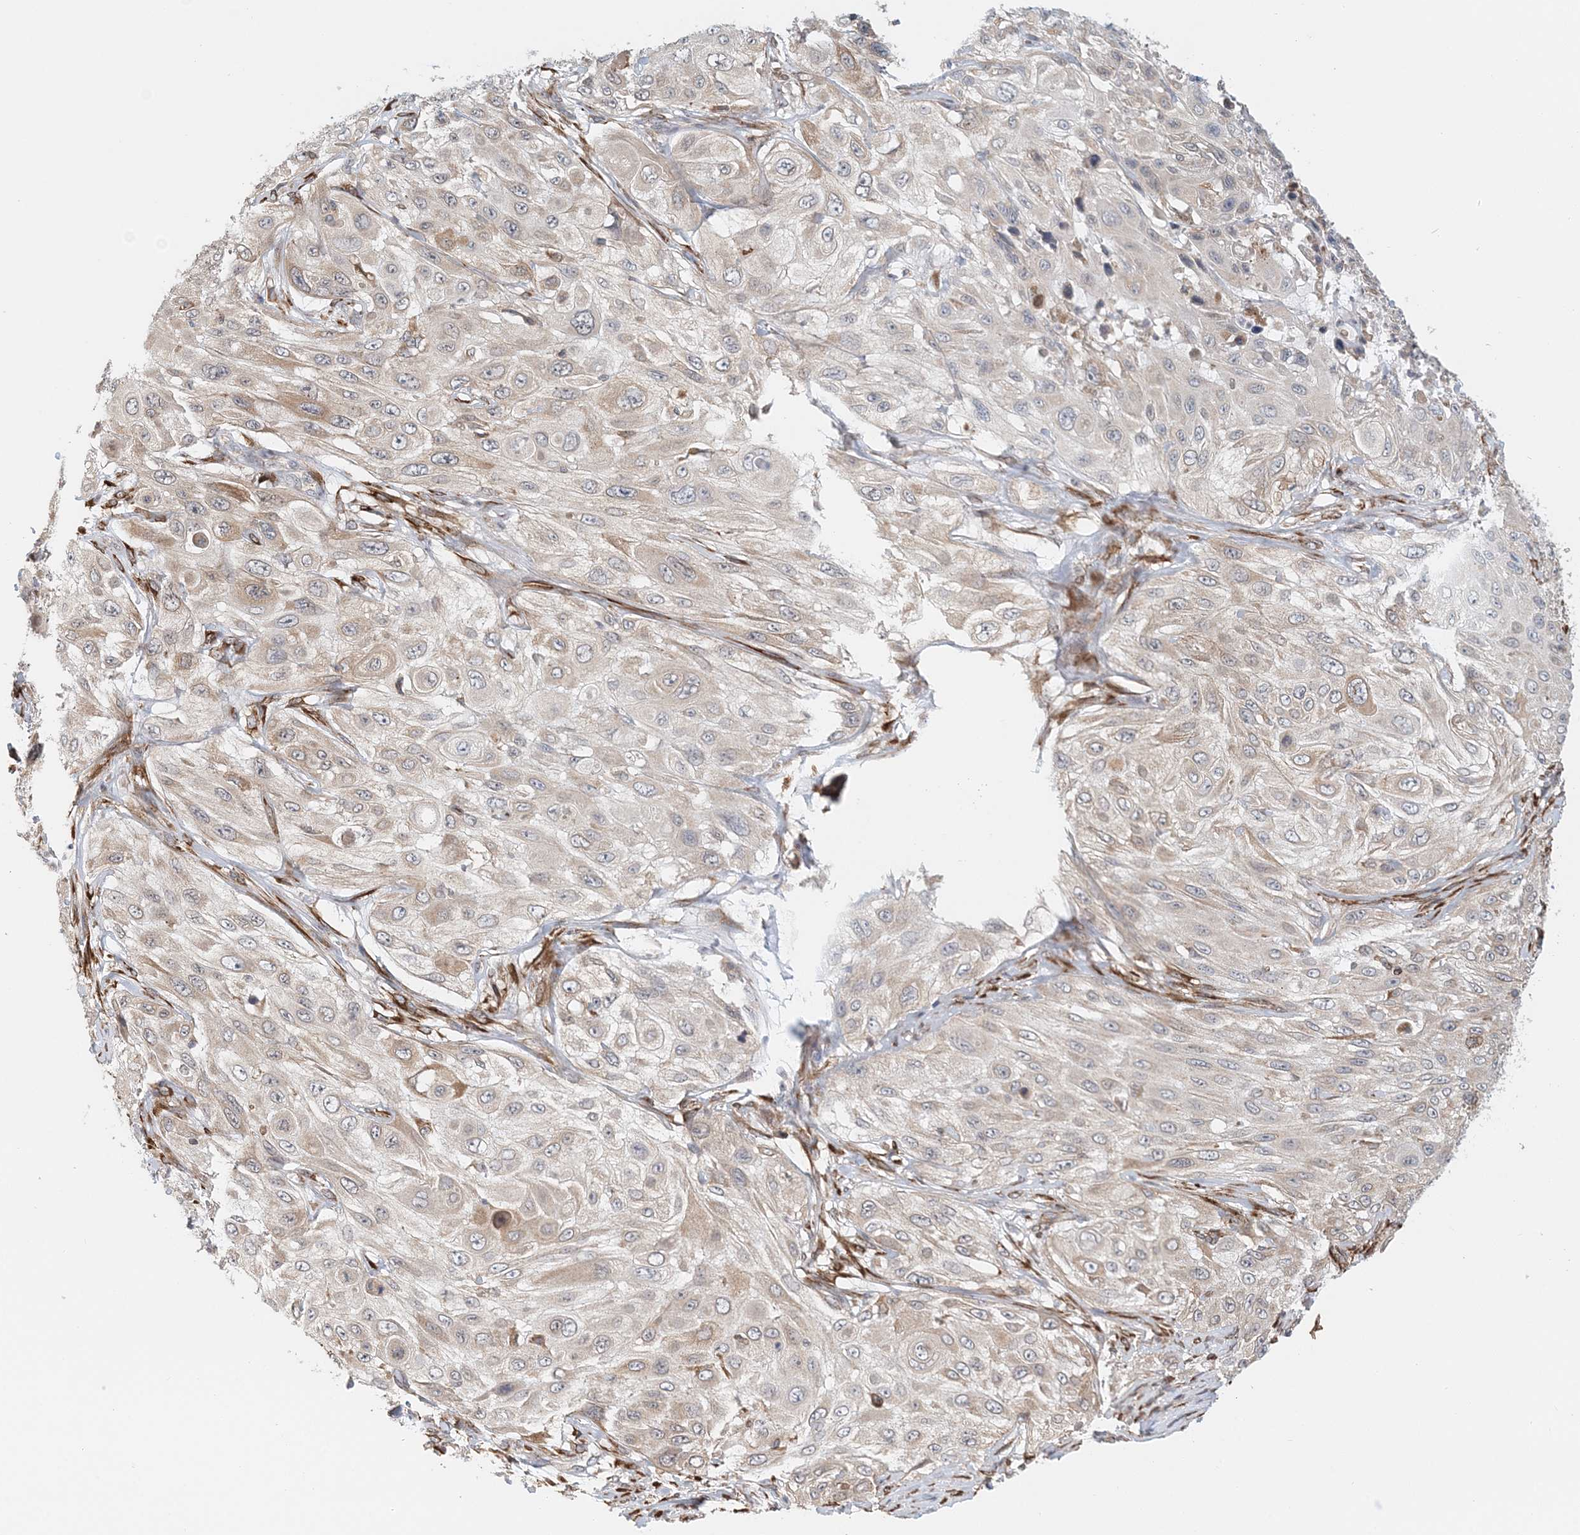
{"staining": {"intensity": "weak", "quantity": "<25%", "location": "cytoplasmic/membranous"}, "tissue": "cervical cancer", "cell_type": "Tumor cells", "image_type": "cancer", "snomed": [{"axis": "morphology", "description": "Squamous cell carcinoma, NOS"}, {"axis": "topography", "description": "Cervix"}], "caption": "IHC of cervical squamous cell carcinoma displays no expression in tumor cells.", "gene": "PCYOX1L", "patient": {"sex": "female", "age": 42}}